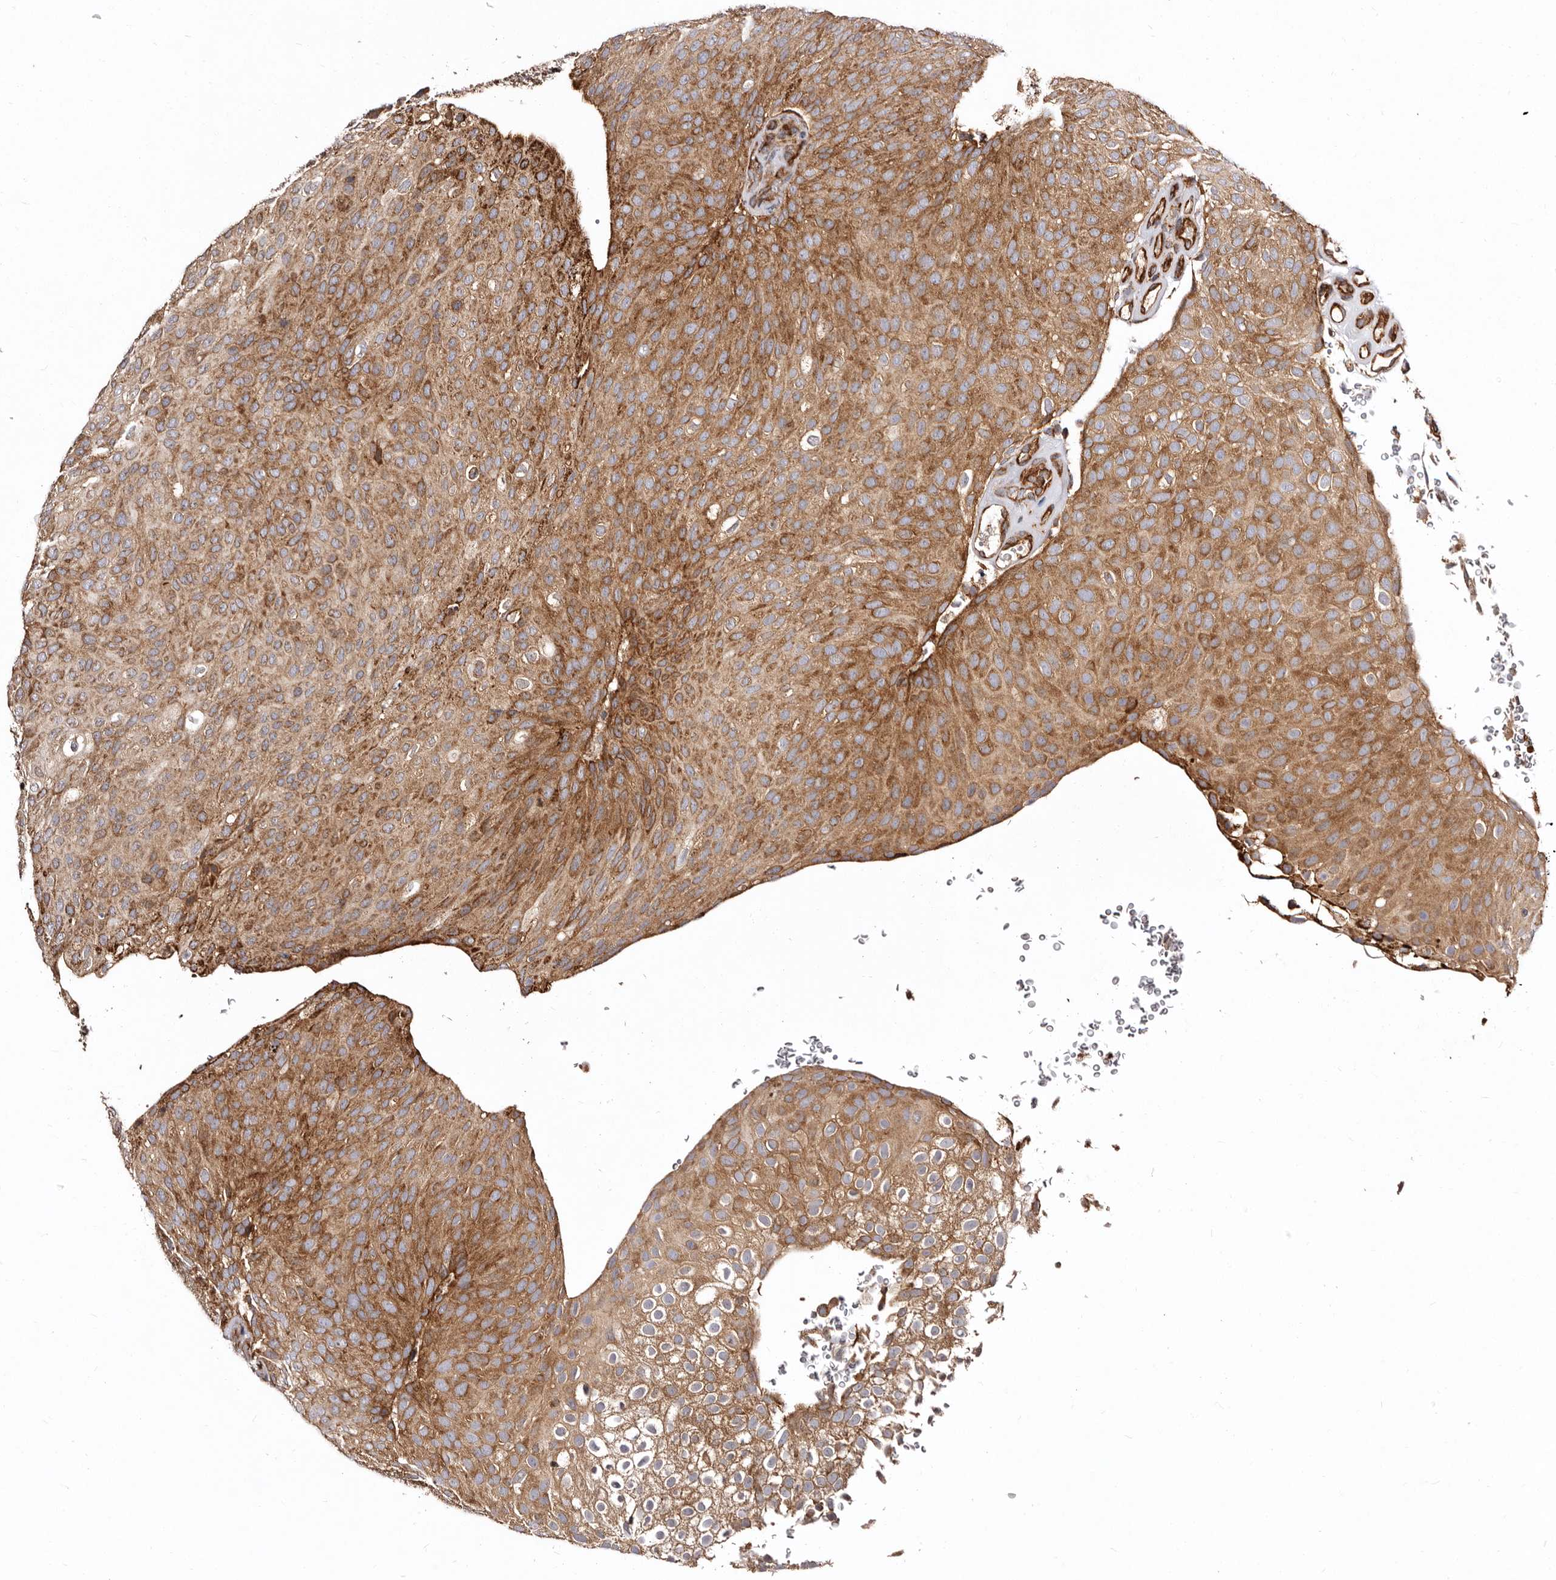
{"staining": {"intensity": "moderate", "quantity": ">75%", "location": "cytoplasmic/membranous"}, "tissue": "urothelial cancer", "cell_type": "Tumor cells", "image_type": "cancer", "snomed": [{"axis": "morphology", "description": "Urothelial carcinoma, Low grade"}, {"axis": "topography", "description": "Urinary bladder"}], "caption": "Moderate cytoplasmic/membranous staining for a protein is appreciated in approximately >75% of tumor cells of urothelial carcinoma (low-grade) using IHC.", "gene": "LUZP1", "patient": {"sex": "male", "age": 78}}